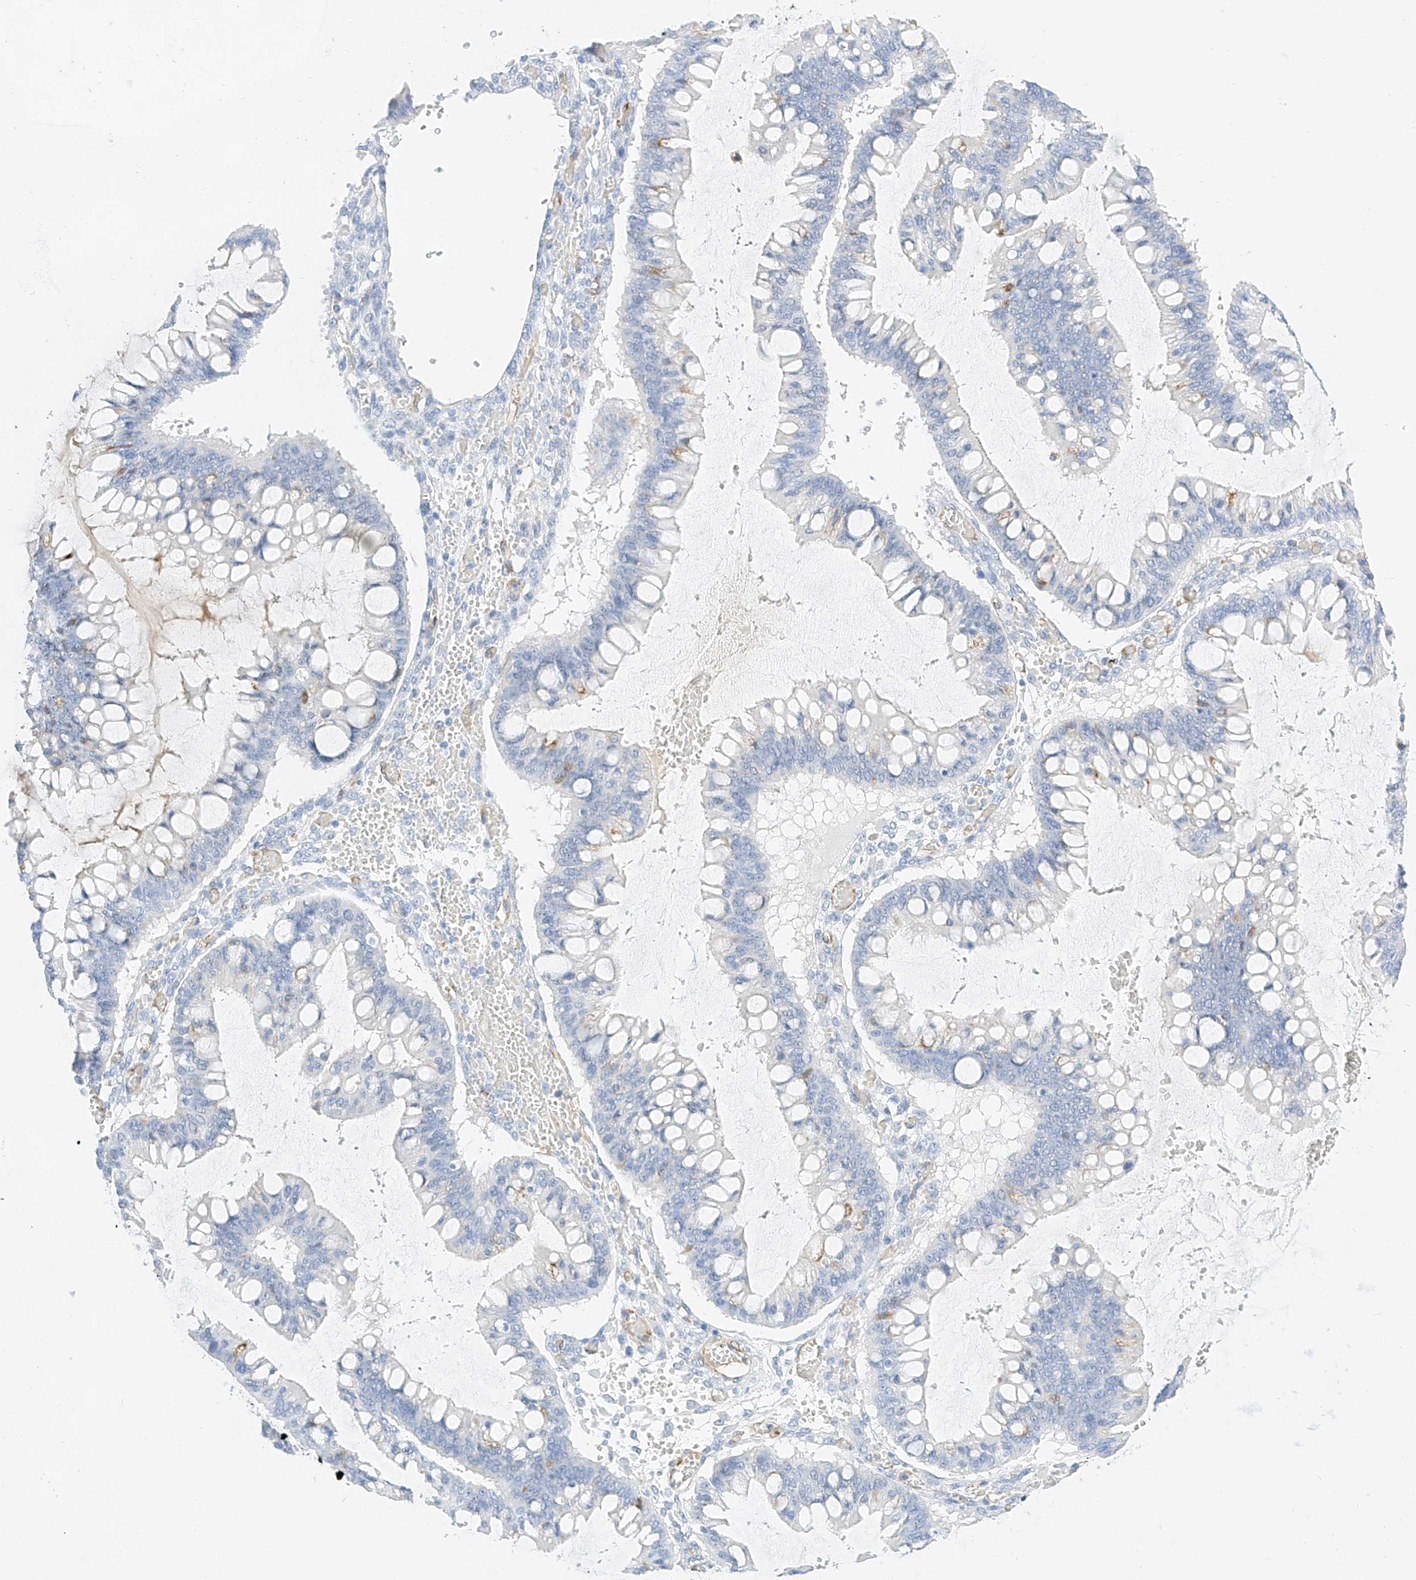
{"staining": {"intensity": "negative", "quantity": "none", "location": "none"}, "tissue": "ovarian cancer", "cell_type": "Tumor cells", "image_type": "cancer", "snomed": [{"axis": "morphology", "description": "Cystadenocarcinoma, mucinous, NOS"}, {"axis": "topography", "description": "Ovary"}], "caption": "Human ovarian cancer (mucinous cystadenocarcinoma) stained for a protein using immunohistochemistry demonstrates no staining in tumor cells.", "gene": "CDCP2", "patient": {"sex": "female", "age": 73}}